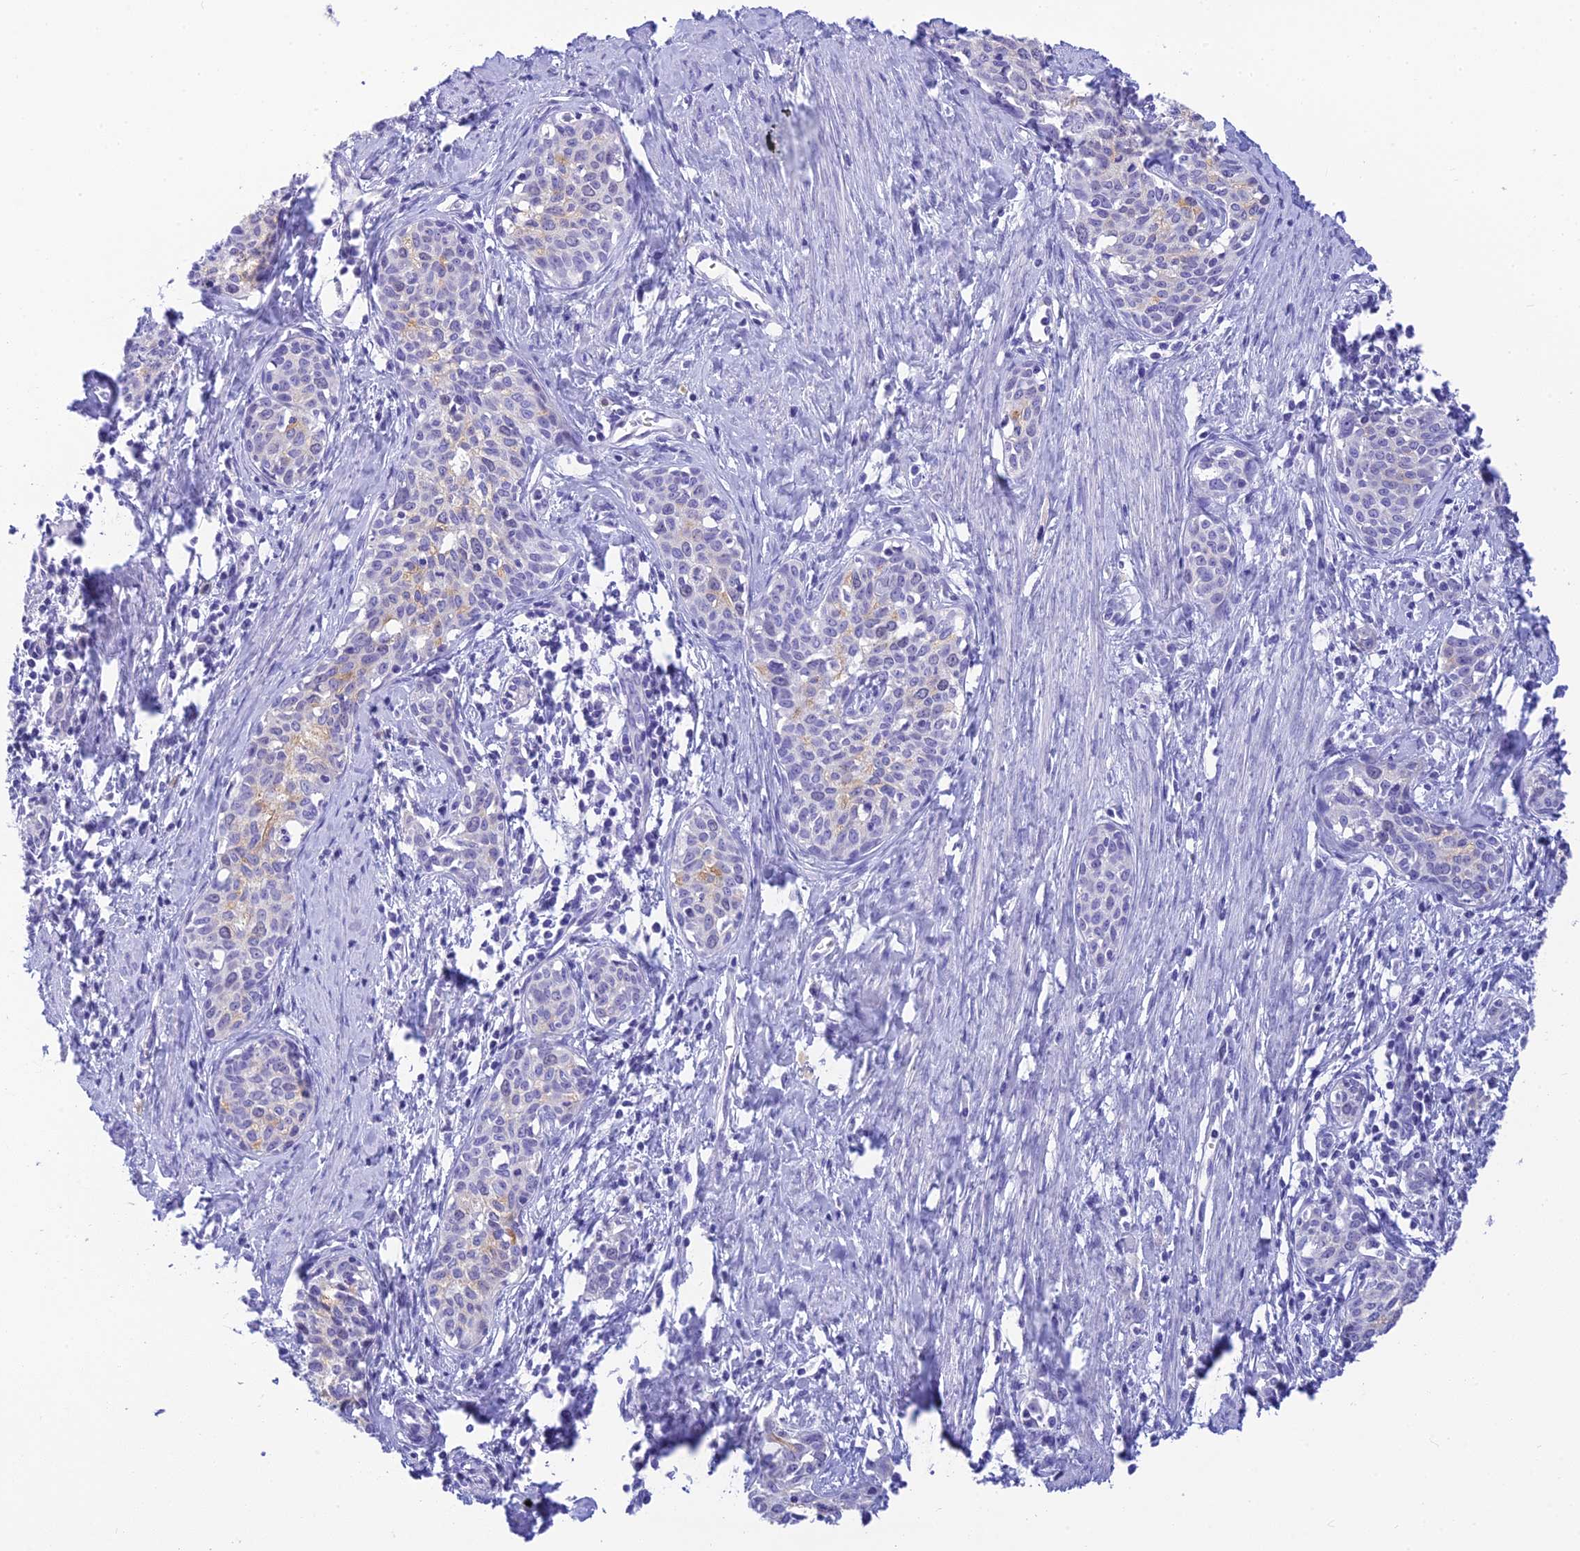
{"staining": {"intensity": "moderate", "quantity": "<25%", "location": "cytoplasmic/membranous"}, "tissue": "cervical cancer", "cell_type": "Tumor cells", "image_type": "cancer", "snomed": [{"axis": "morphology", "description": "Squamous cell carcinoma, NOS"}, {"axis": "topography", "description": "Cervix"}], "caption": "An IHC image of neoplastic tissue is shown. Protein staining in brown labels moderate cytoplasmic/membranous positivity in cervical squamous cell carcinoma within tumor cells. (Brightfield microscopy of DAB IHC at high magnification).", "gene": "KDELR3", "patient": {"sex": "female", "age": 52}}